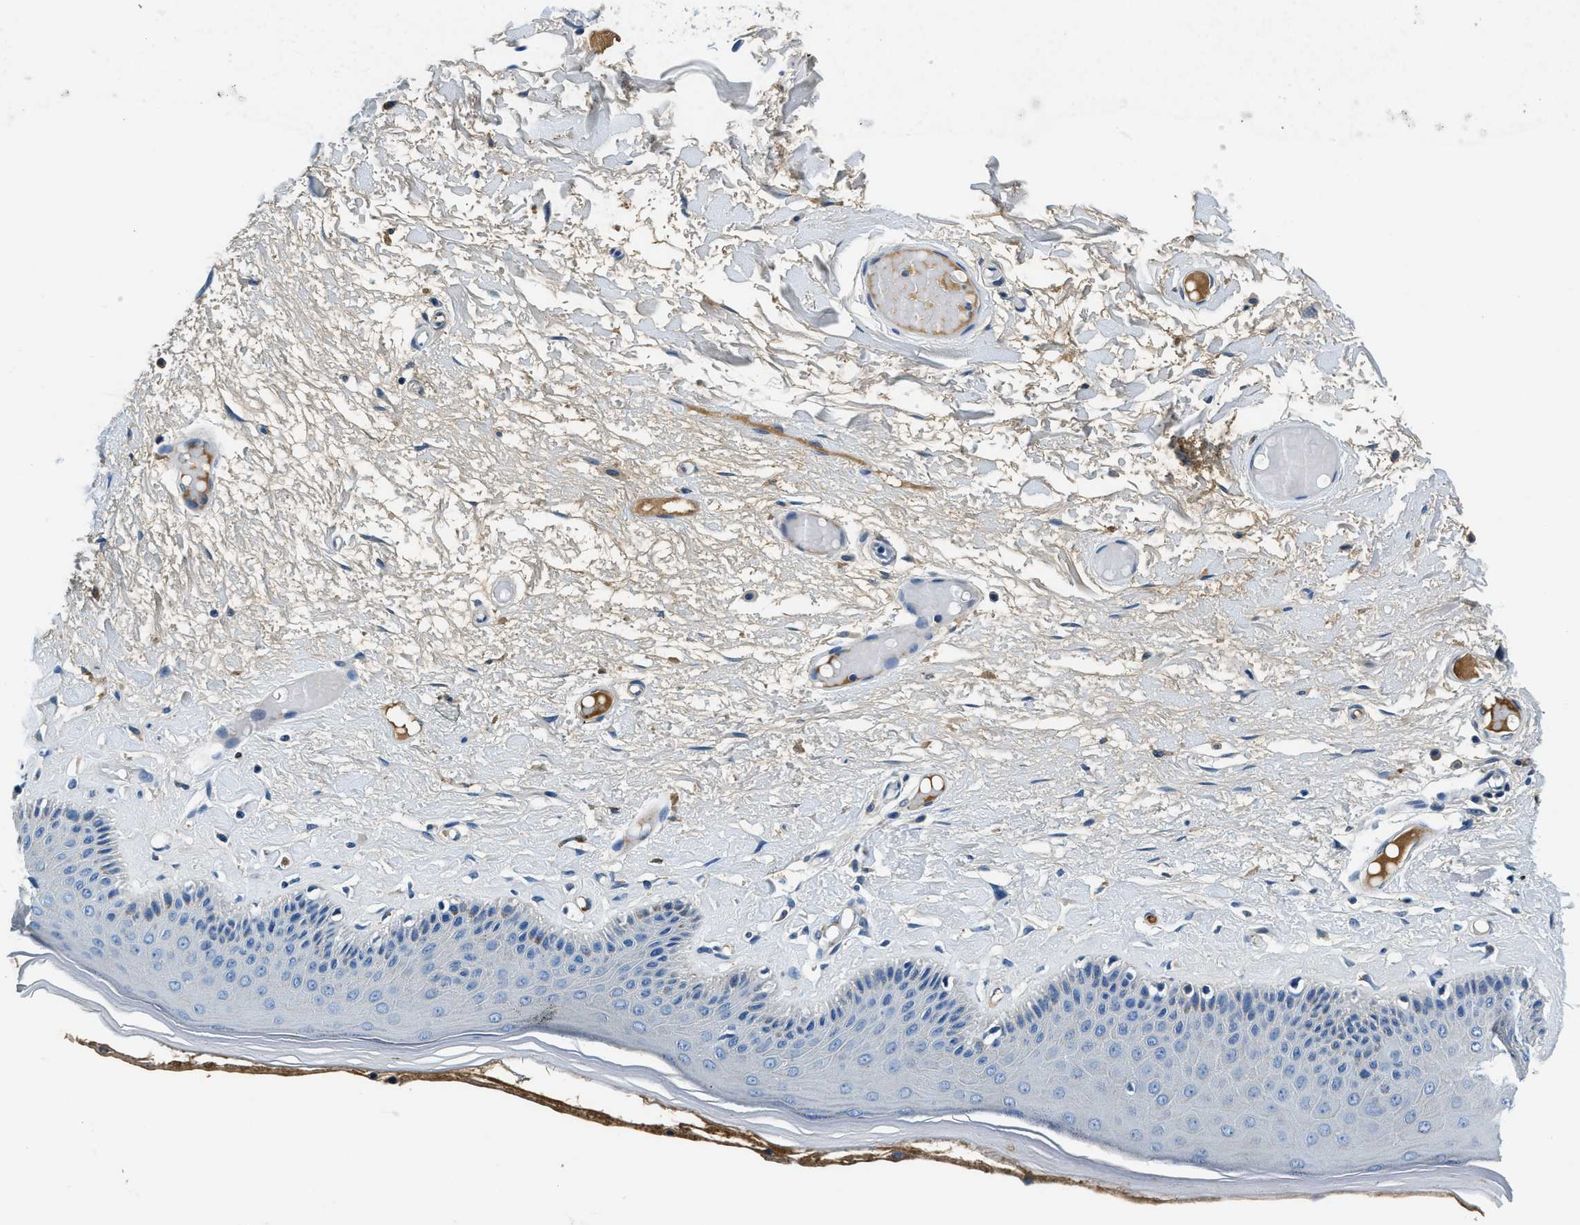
{"staining": {"intensity": "negative", "quantity": "none", "location": "none"}, "tissue": "skin", "cell_type": "Epidermal cells", "image_type": "normal", "snomed": [{"axis": "morphology", "description": "Normal tissue, NOS"}, {"axis": "topography", "description": "Vulva"}], "caption": "Immunohistochemistry of normal skin reveals no expression in epidermal cells.", "gene": "TMEM186", "patient": {"sex": "female", "age": 73}}